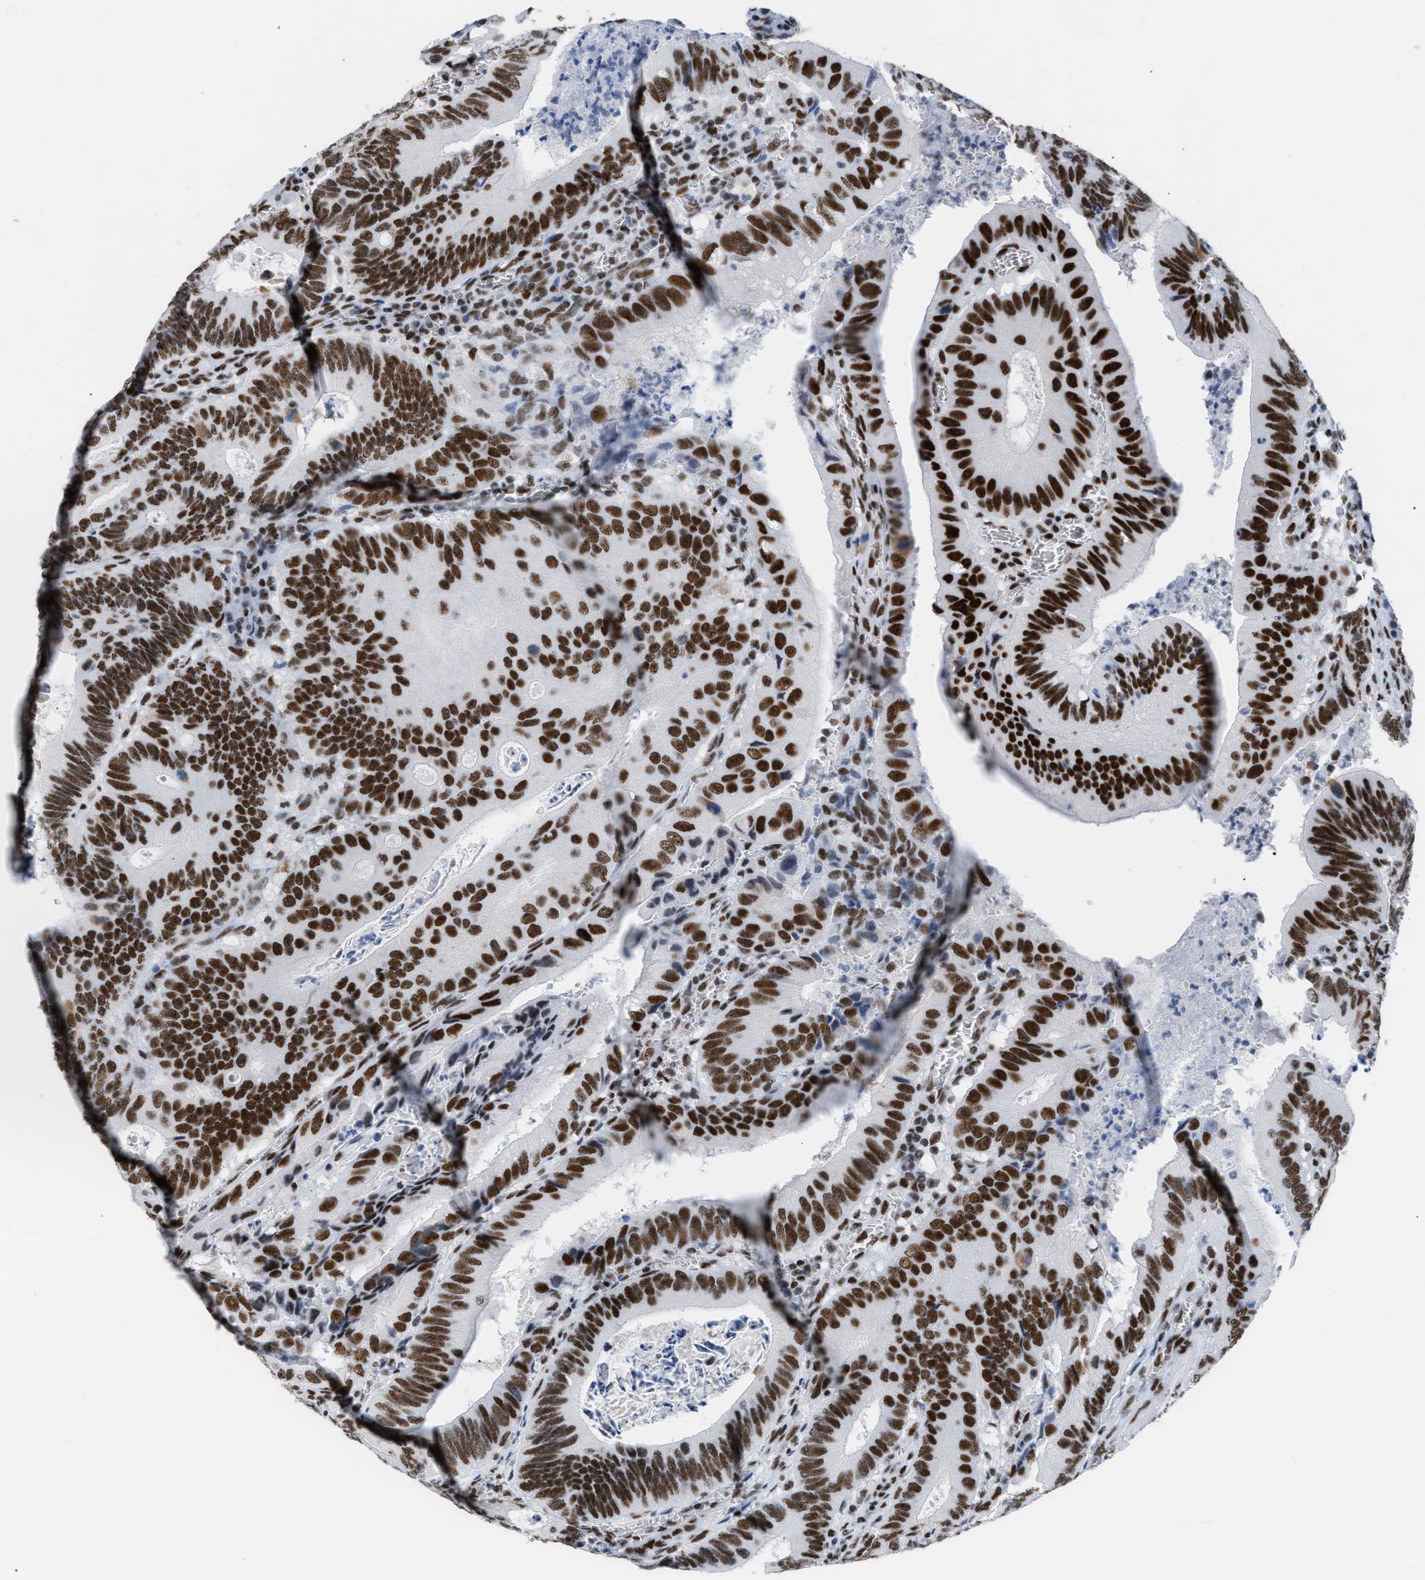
{"staining": {"intensity": "strong", "quantity": ">75%", "location": "nuclear"}, "tissue": "colorectal cancer", "cell_type": "Tumor cells", "image_type": "cancer", "snomed": [{"axis": "morphology", "description": "Inflammation, NOS"}, {"axis": "morphology", "description": "Adenocarcinoma, NOS"}, {"axis": "topography", "description": "Colon"}], "caption": "High-magnification brightfield microscopy of colorectal cancer stained with DAB (brown) and counterstained with hematoxylin (blue). tumor cells exhibit strong nuclear staining is seen in about>75% of cells.", "gene": "CCAR2", "patient": {"sex": "male", "age": 72}}